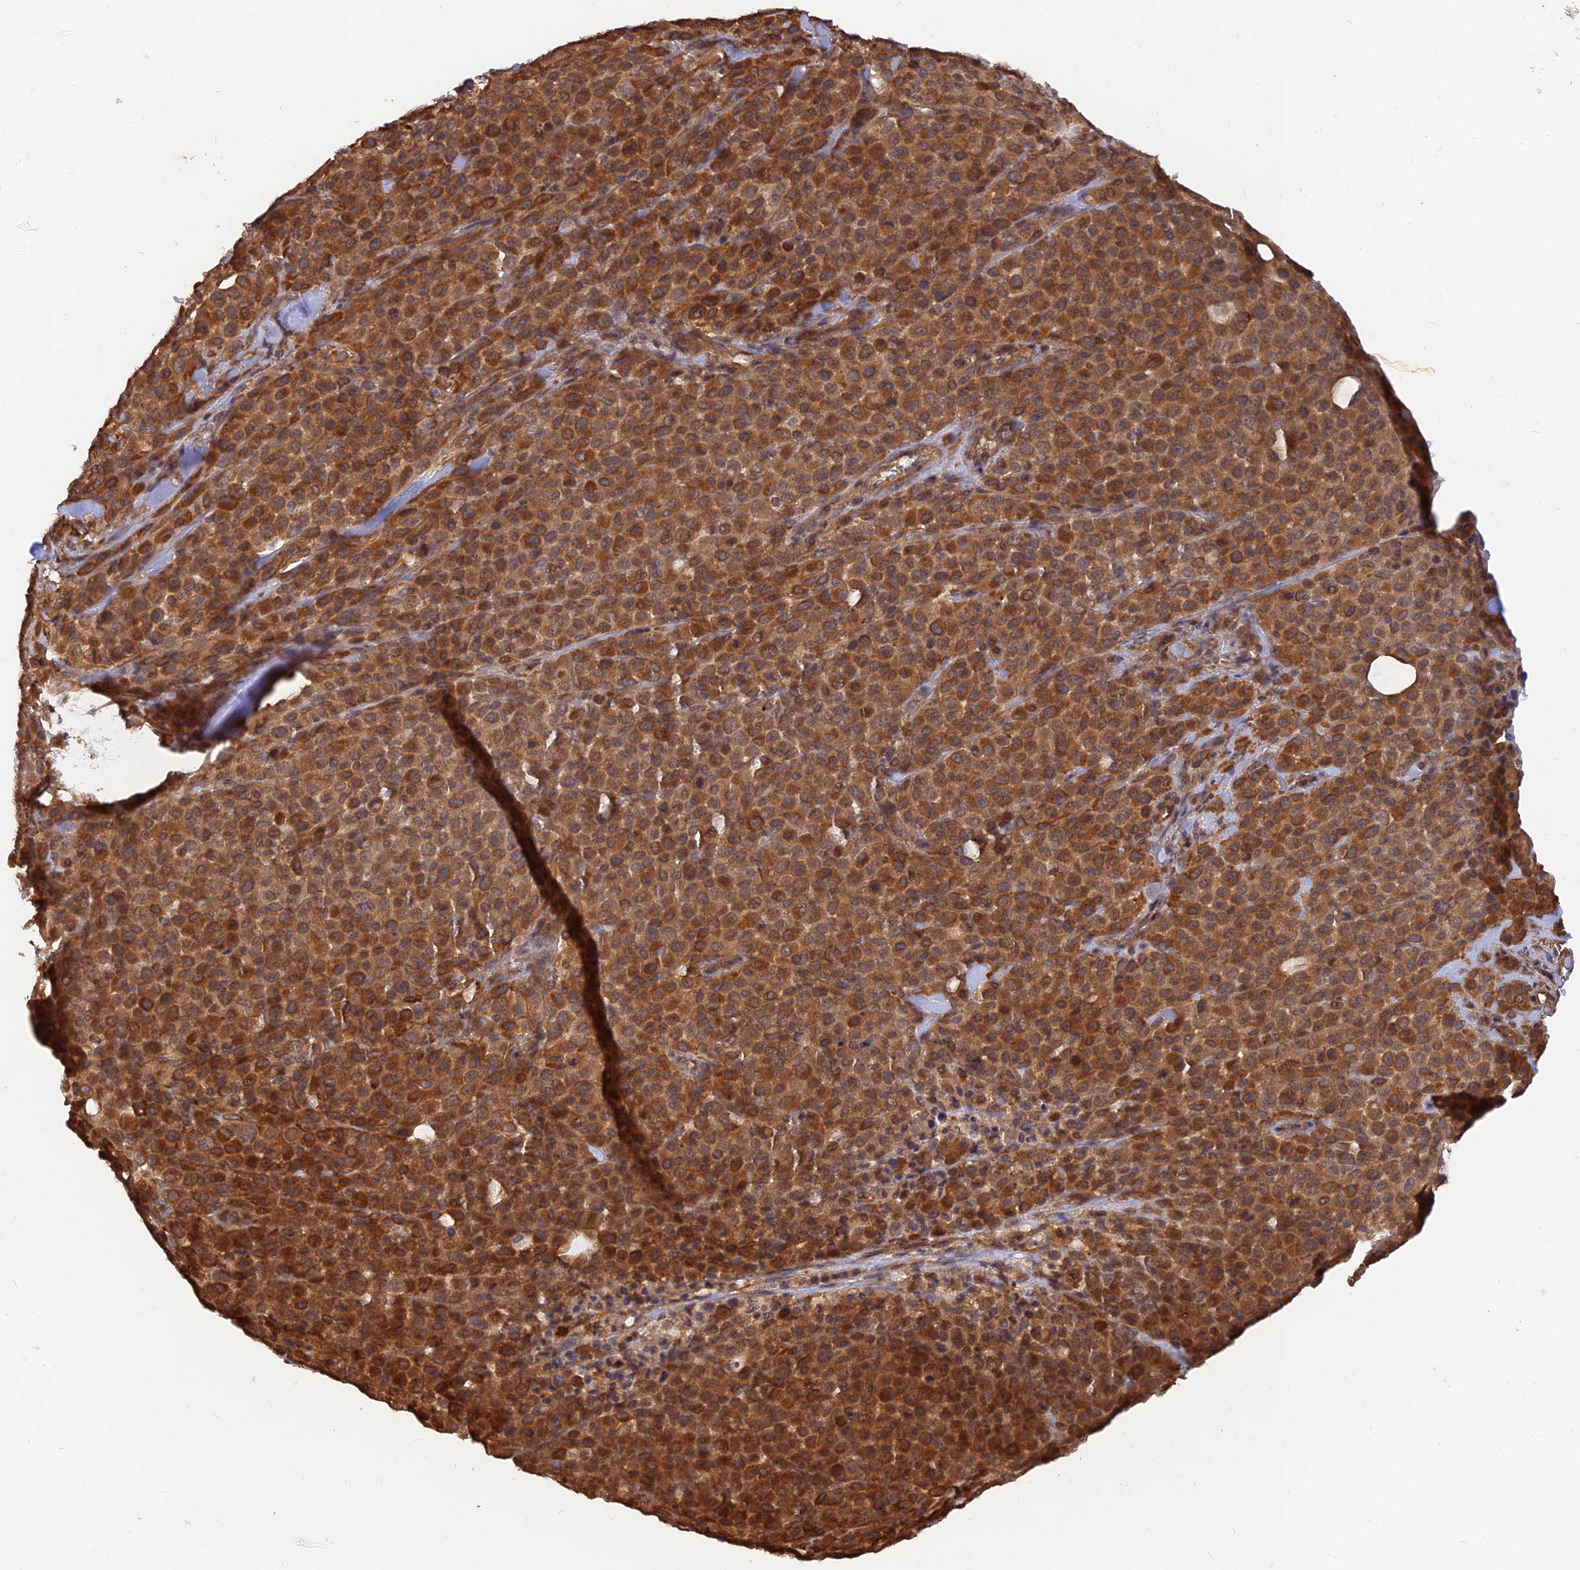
{"staining": {"intensity": "strong", "quantity": ">75%", "location": "cytoplasmic/membranous"}, "tissue": "melanoma", "cell_type": "Tumor cells", "image_type": "cancer", "snomed": [{"axis": "morphology", "description": "Malignant melanoma, Metastatic site"}, {"axis": "topography", "description": "Skin"}], "caption": "This image shows immunohistochemistry staining of human malignant melanoma (metastatic site), with high strong cytoplasmic/membranous expression in approximately >75% of tumor cells.", "gene": "WDR41", "patient": {"sex": "female", "age": 81}}